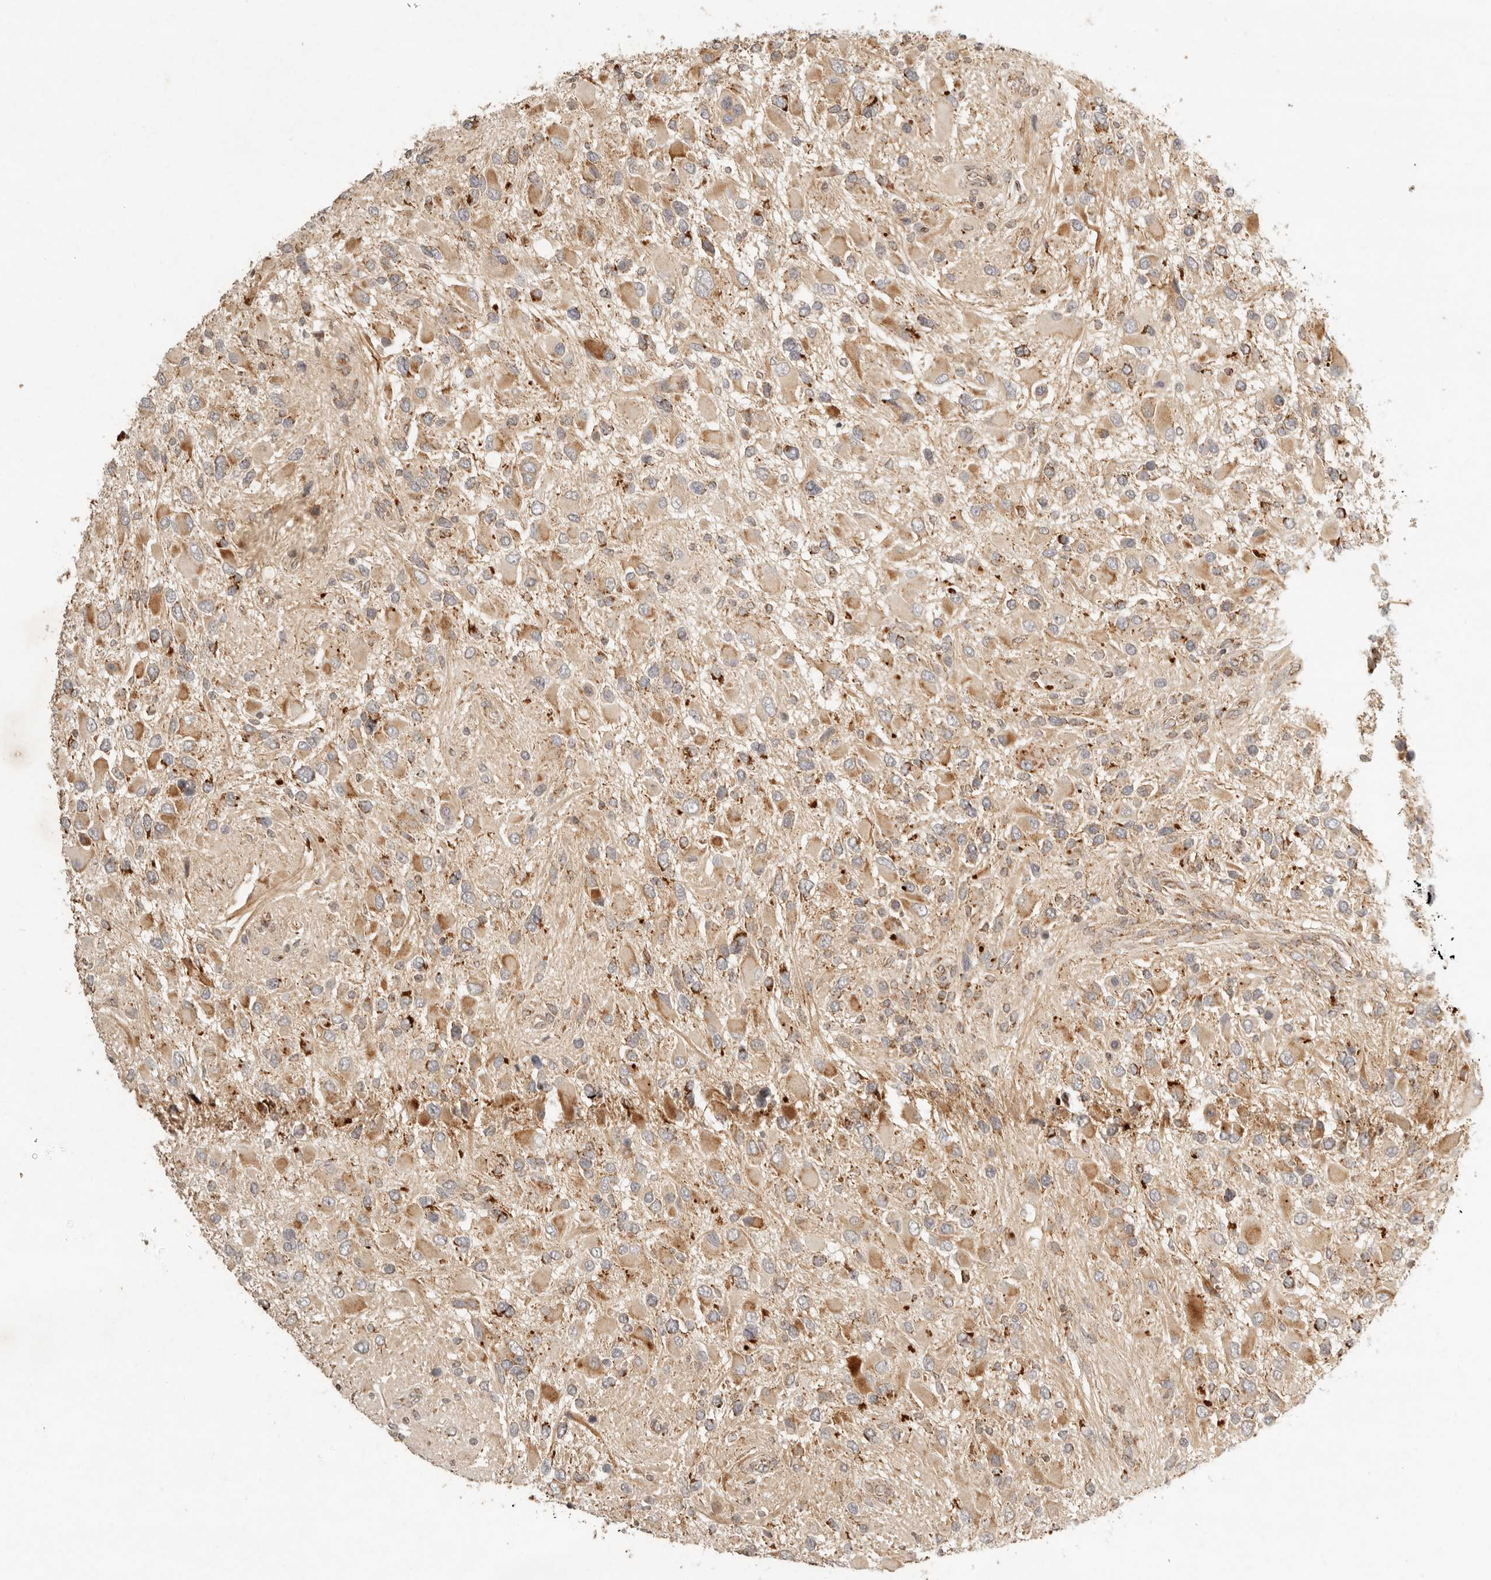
{"staining": {"intensity": "moderate", "quantity": ">75%", "location": "cytoplasmic/membranous"}, "tissue": "glioma", "cell_type": "Tumor cells", "image_type": "cancer", "snomed": [{"axis": "morphology", "description": "Glioma, malignant, High grade"}, {"axis": "topography", "description": "Brain"}], "caption": "Moderate cytoplasmic/membranous protein staining is seen in approximately >75% of tumor cells in glioma.", "gene": "MRPL55", "patient": {"sex": "male", "age": 53}}